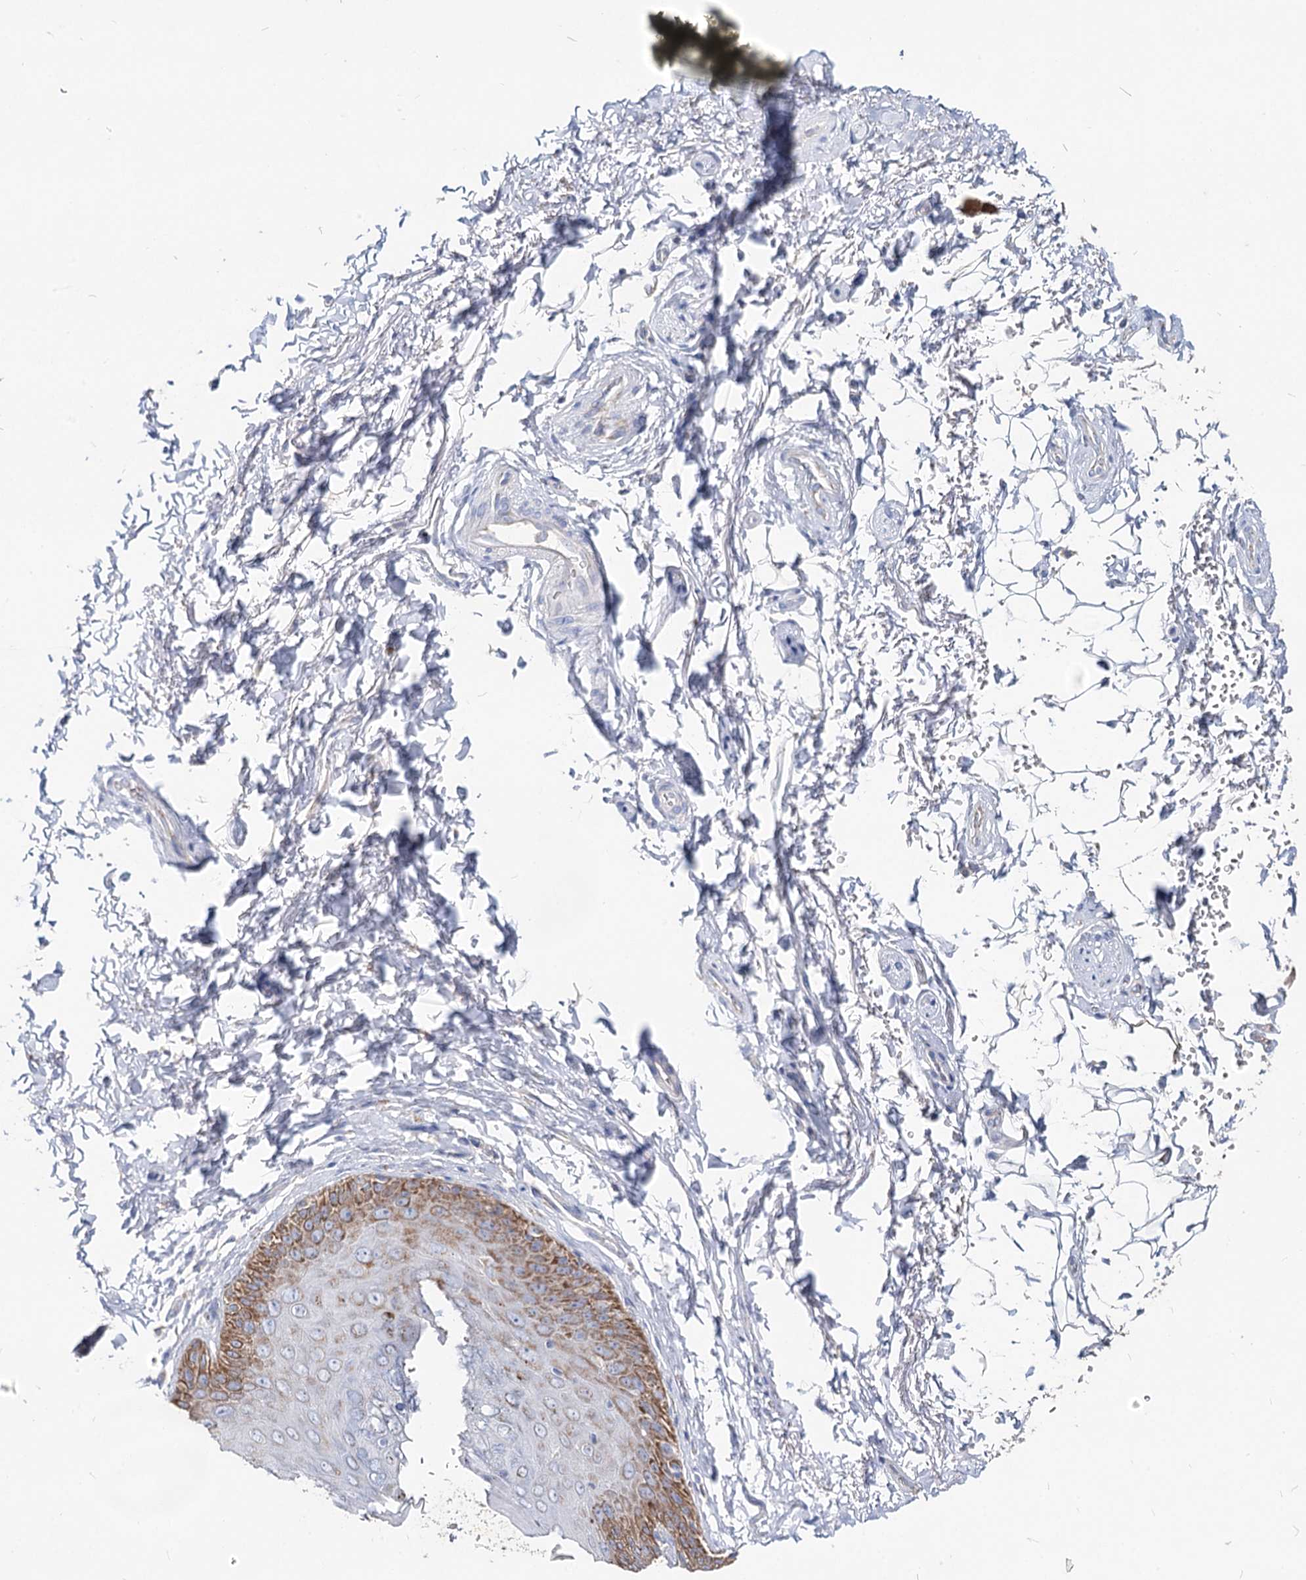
{"staining": {"intensity": "moderate", "quantity": "25%-75%", "location": "cytoplasmic/membranous"}, "tissue": "skin", "cell_type": "Epidermal cells", "image_type": "normal", "snomed": [{"axis": "morphology", "description": "Normal tissue, NOS"}, {"axis": "topography", "description": "Anal"}], "caption": "This micrograph reveals IHC staining of unremarkable skin, with medium moderate cytoplasmic/membranous expression in about 25%-75% of epidermal cells.", "gene": "MCCC2", "patient": {"sex": "male", "age": 44}}